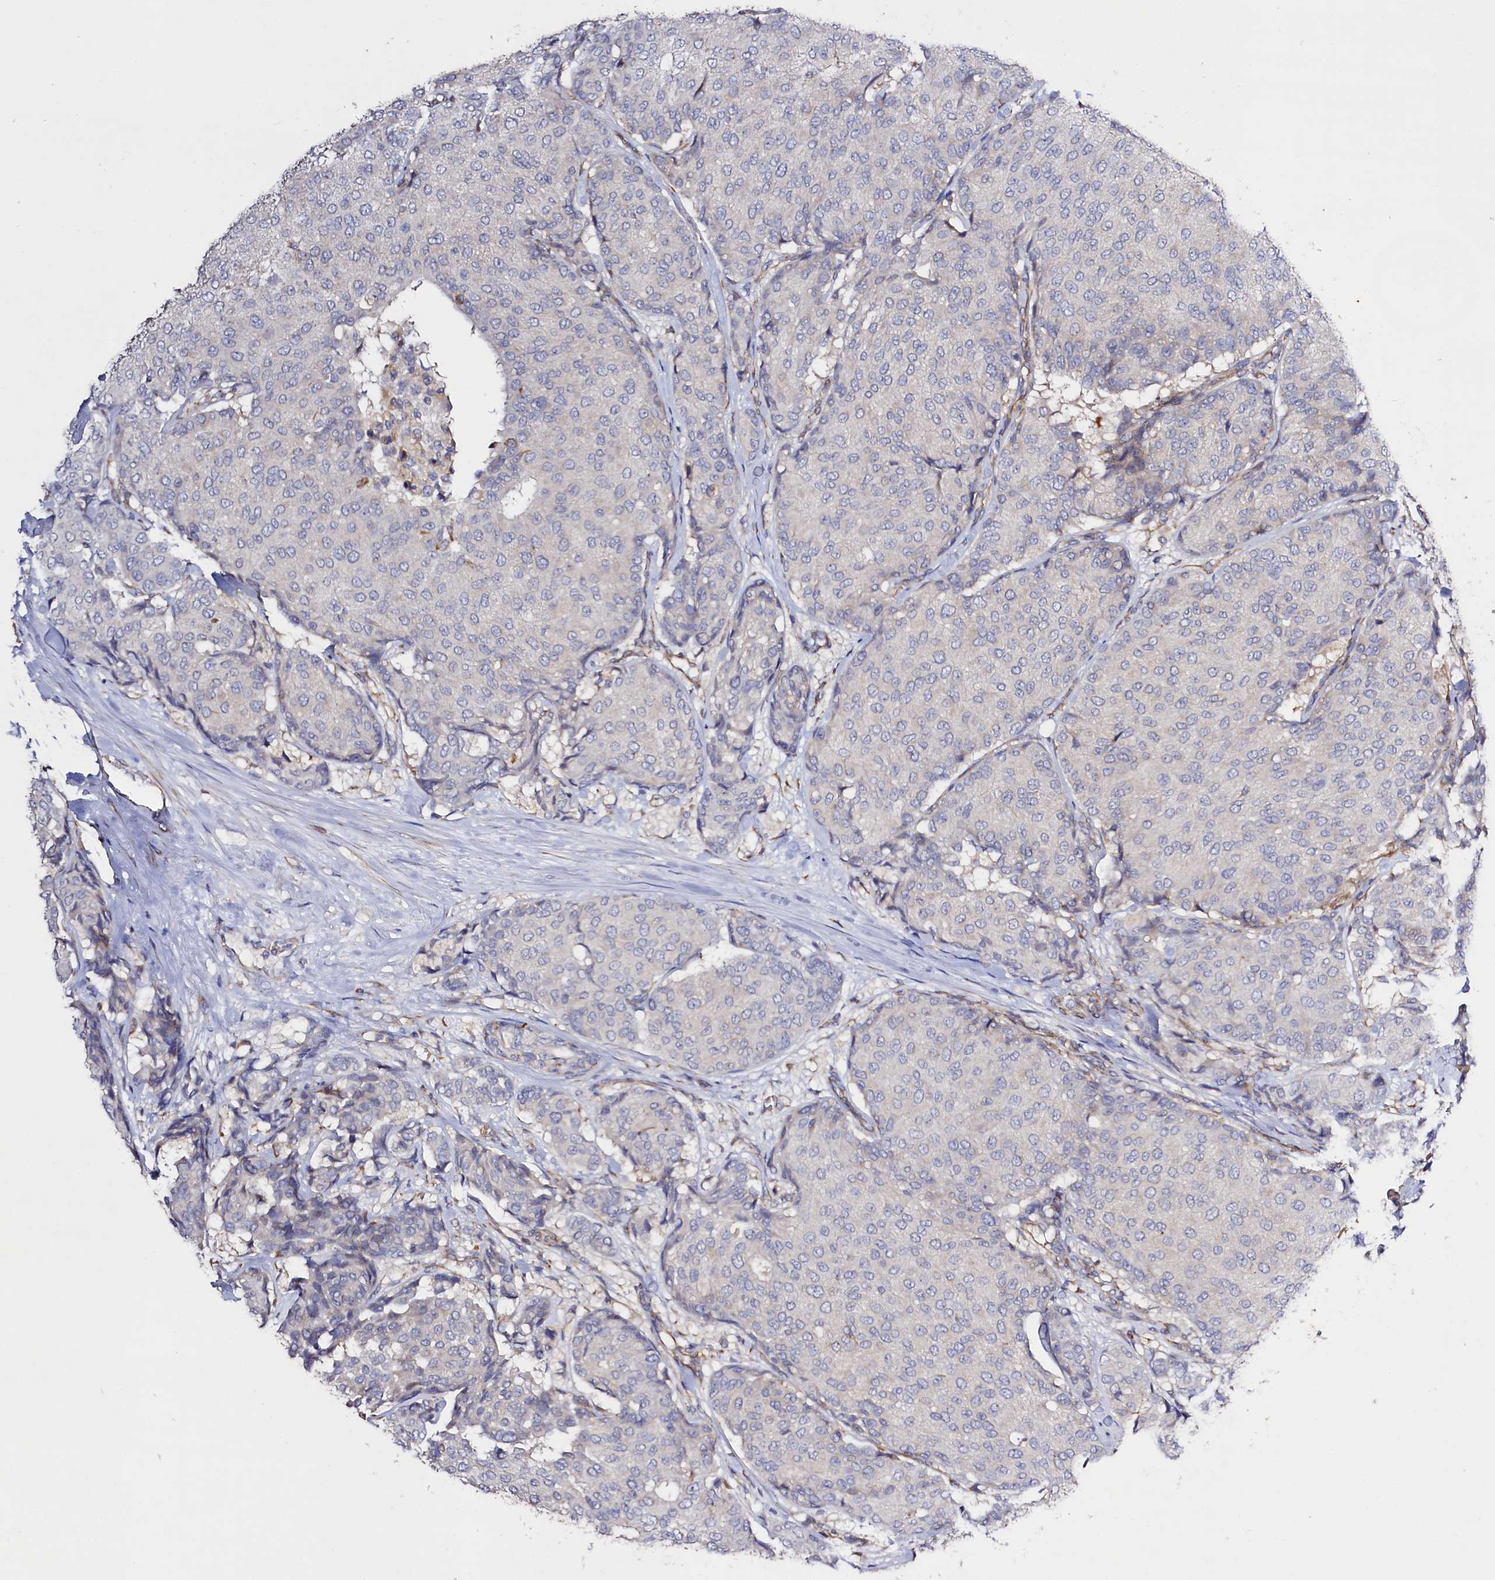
{"staining": {"intensity": "negative", "quantity": "none", "location": "none"}, "tissue": "breast cancer", "cell_type": "Tumor cells", "image_type": "cancer", "snomed": [{"axis": "morphology", "description": "Duct carcinoma"}, {"axis": "topography", "description": "Breast"}], "caption": "Tumor cells are negative for brown protein staining in breast invasive ductal carcinoma.", "gene": "SLC7A1", "patient": {"sex": "female", "age": 75}}